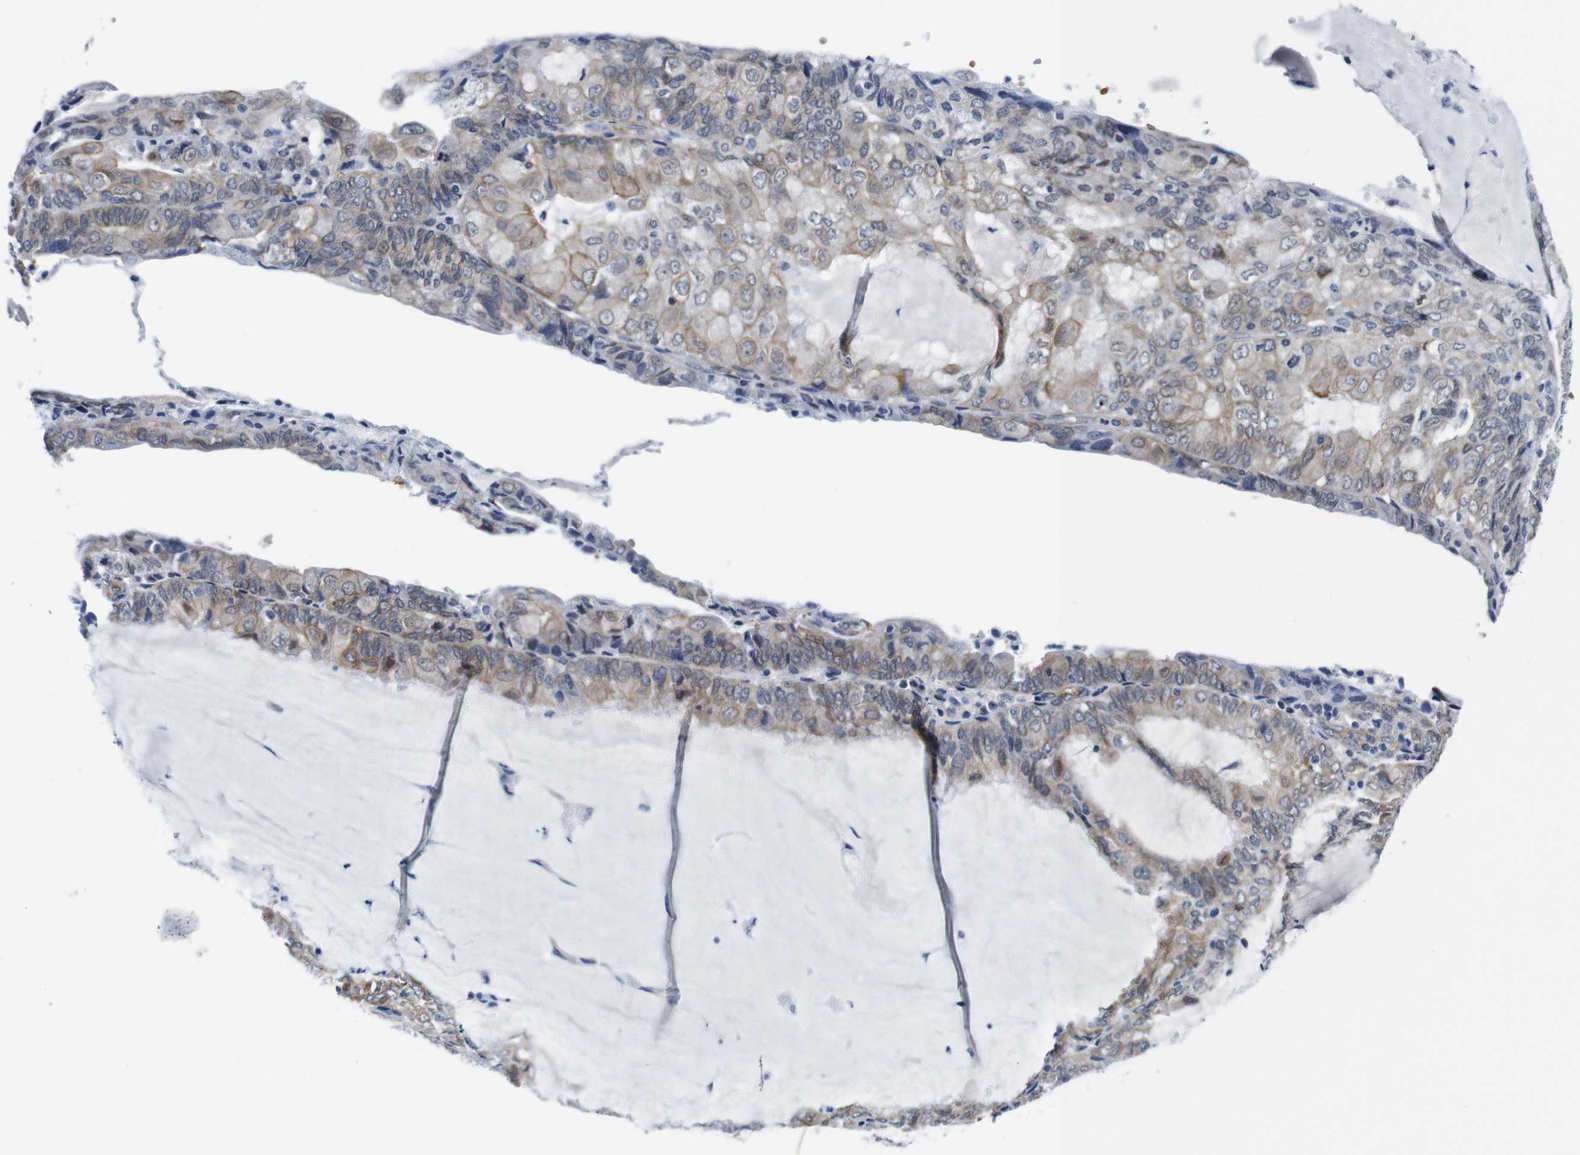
{"staining": {"intensity": "weak", "quantity": ">75%", "location": "cytoplasmic/membranous"}, "tissue": "endometrial cancer", "cell_type": "Tumor cells", "image_type": "cancer", "snomed": [{"axis": "morphology", "description": "Adenocarcinoma, NOS"}, {"axis": "topography", "description": "Endometrium"}], "caption": "This is an image of immunohistochemistry staining of adenocarcinoma (endometrial), which shows weak positivity in the cytoplasmic/membranous of tumor cells.", "gene": "SOCS3", "patient": {"sex": "female", "age": 81}}